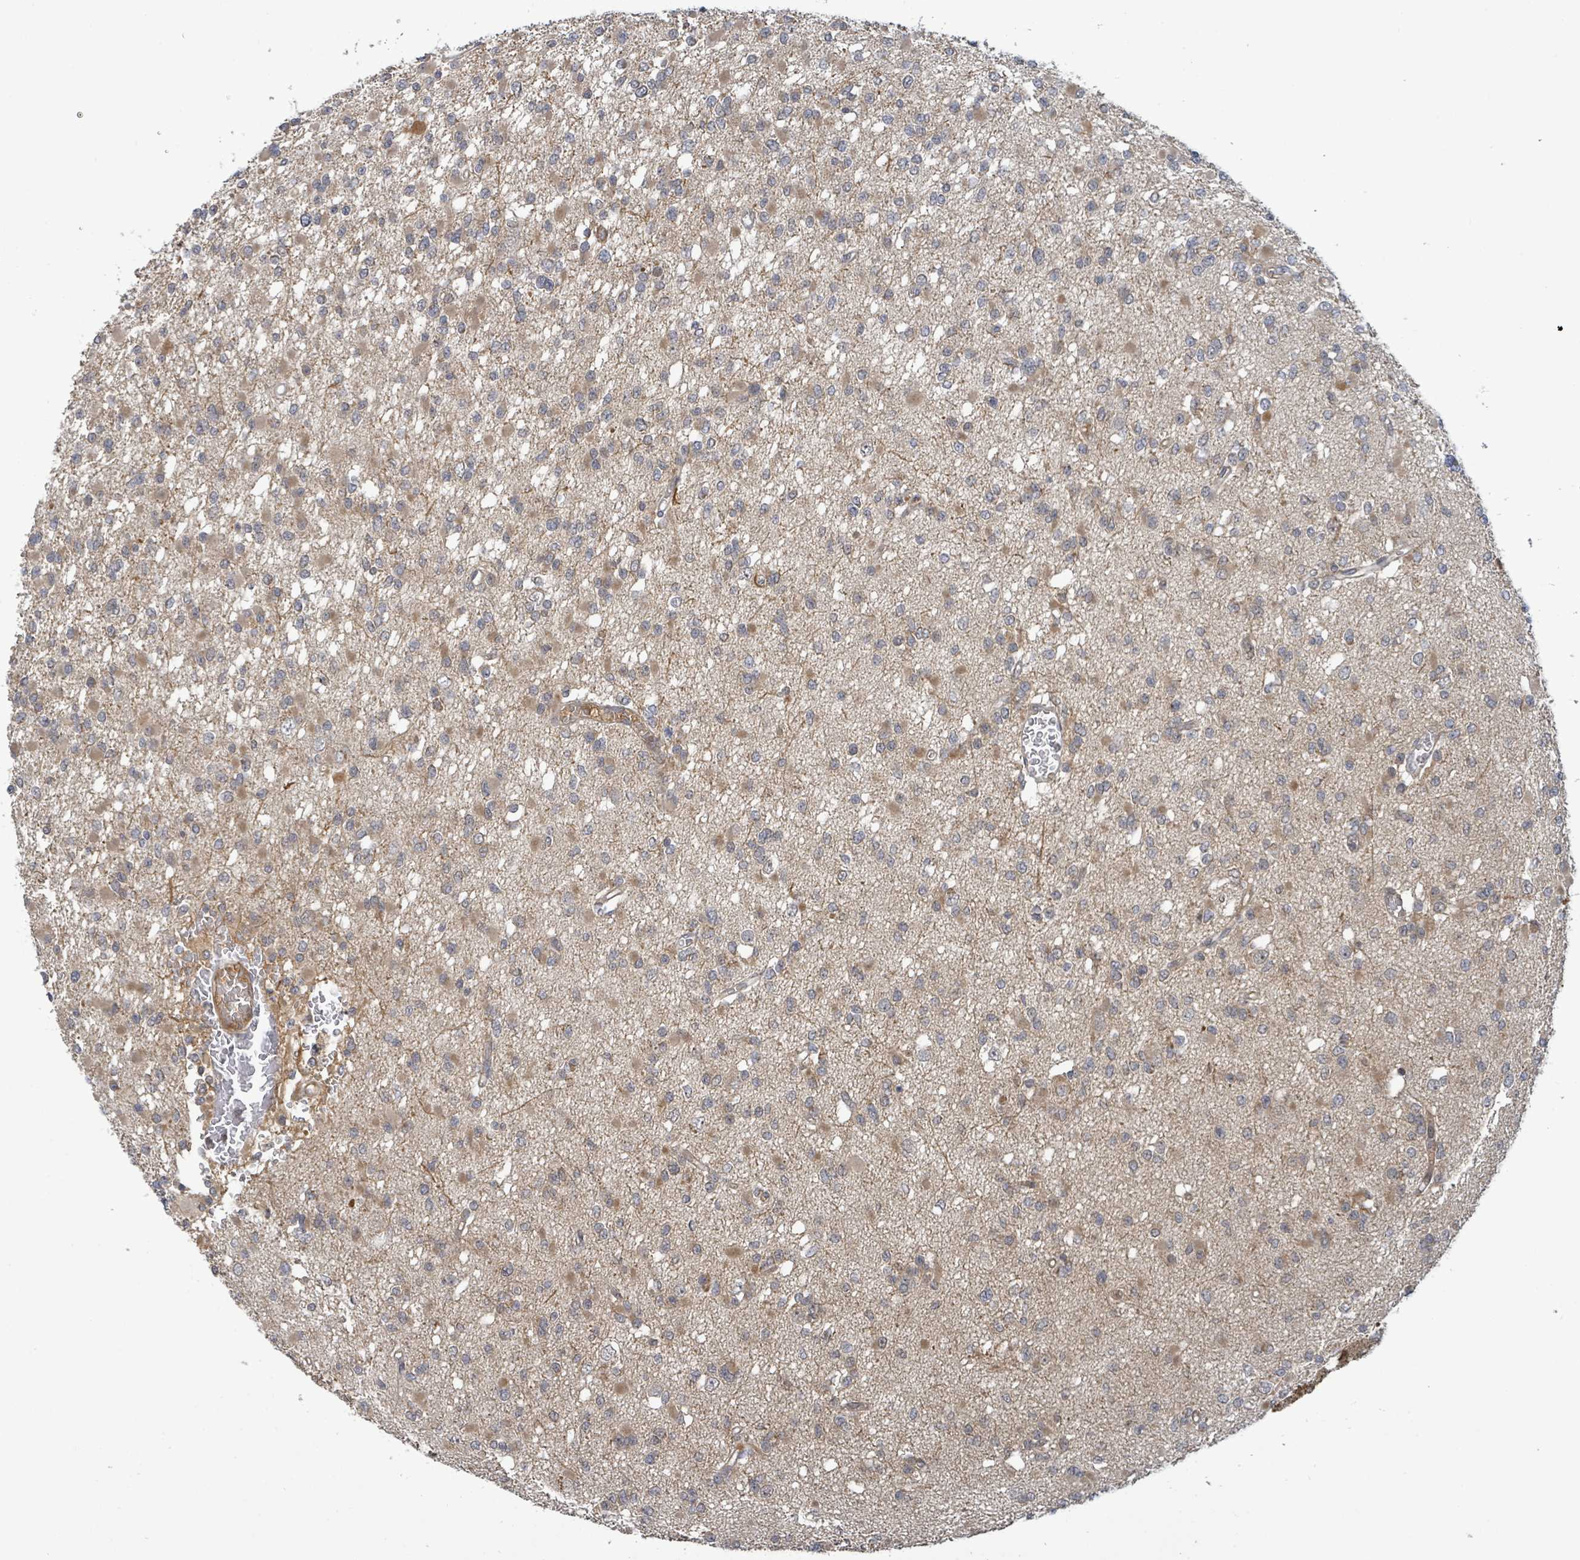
{"staining": {"intensity": "moderate", "quantity": "<25%", "location": "cytoplasmic/membranous"}, "tissue": "glioma", "cell_type": "Tumor cells", "image_type": "cancer", "snomed": [{"axis": "morphology", "description": "Glioma, malignant, Low grade"}, {"axis": "topography", "description": "Brain"}], "caption": "A histopathology image of human malignant low-grade glioma stained for a protein demonstrates moderate cytoplasmic/membranous brown staining in tumor cells.", "gene": "ITGA11", "patient": {"sex": "female", "age": 22}}